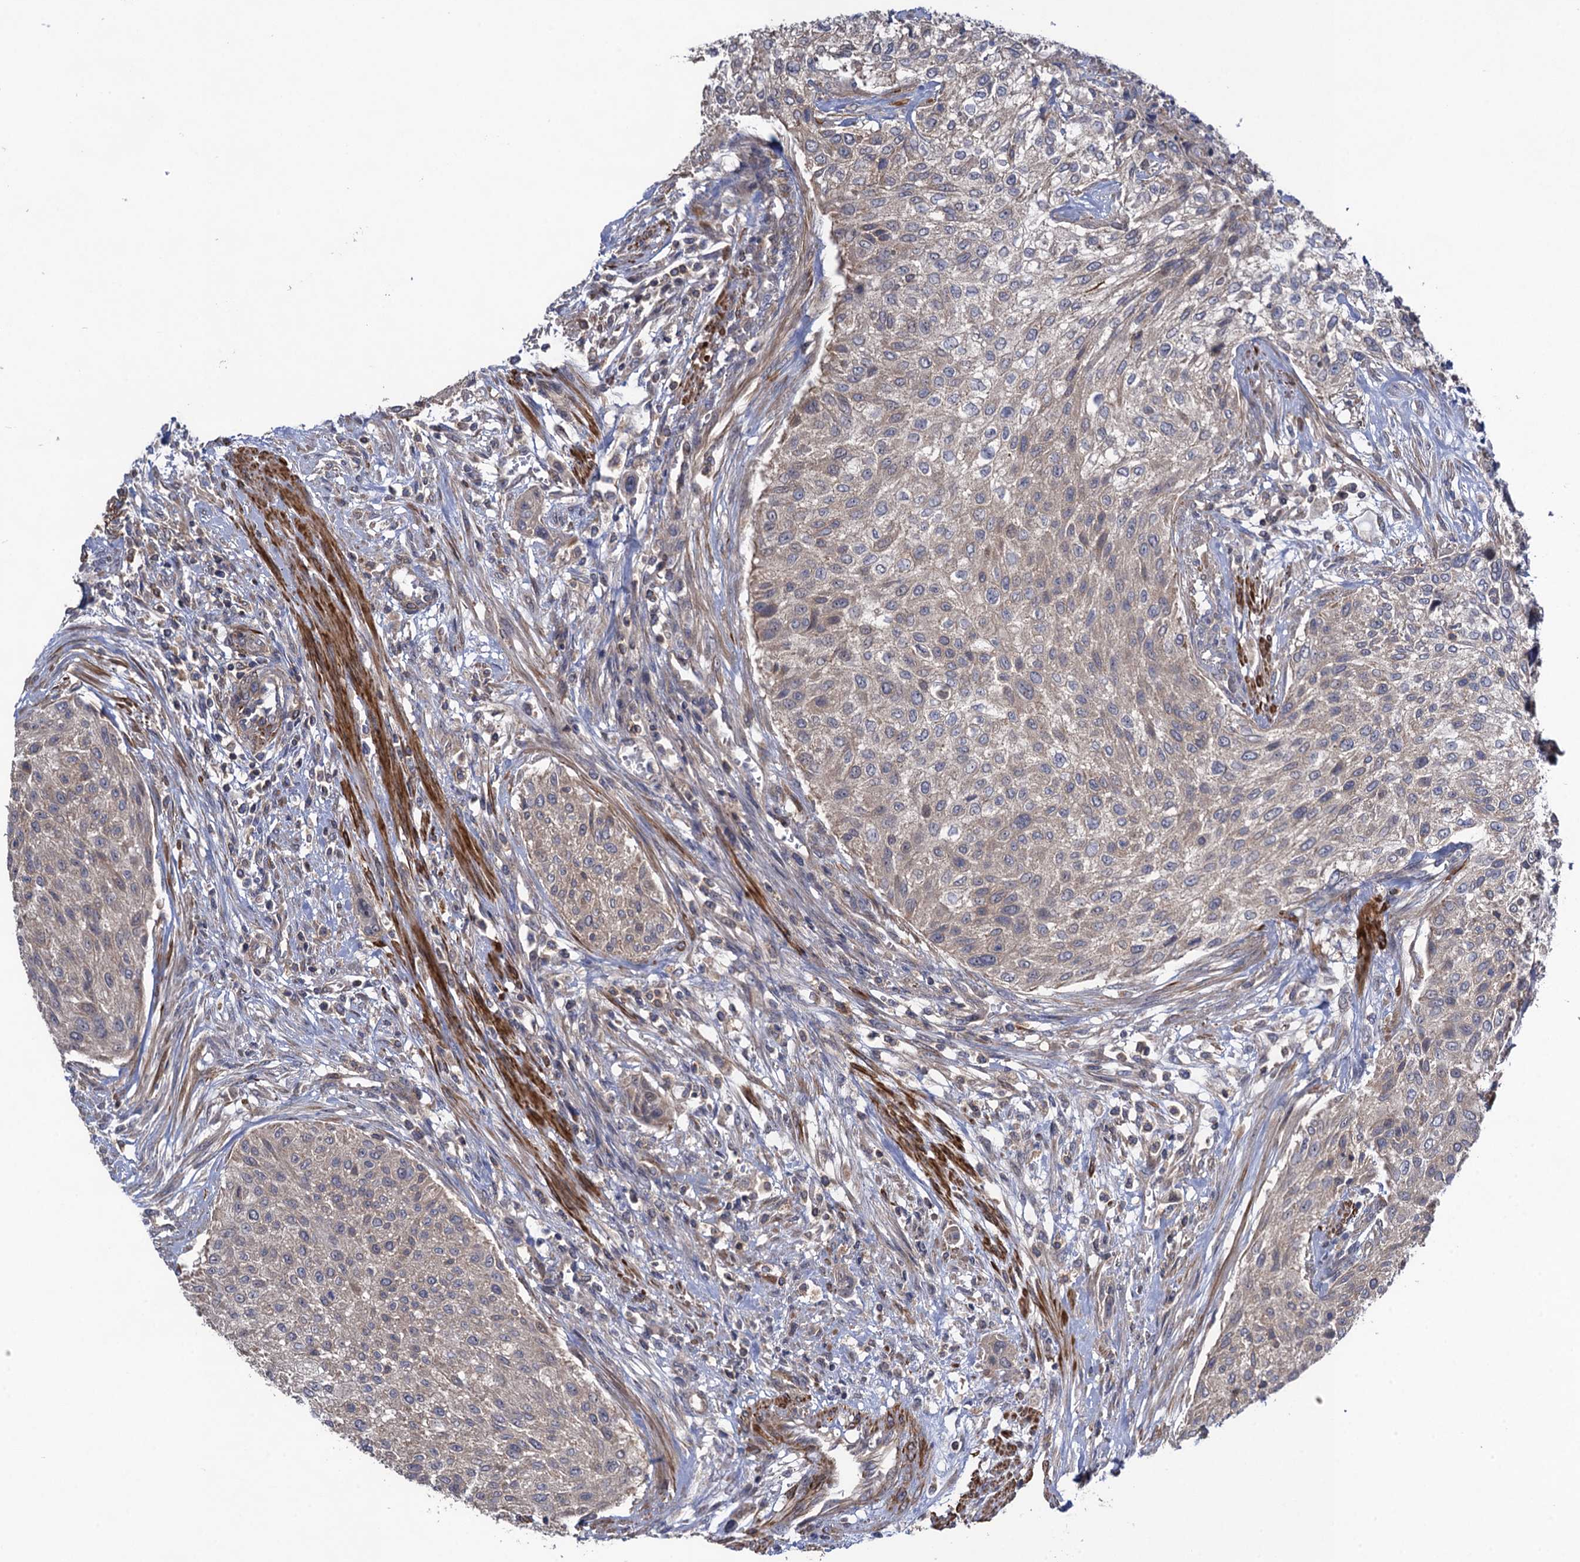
{"staining": {"intensity": "weak", "quantity": "<25%", "location": "cytoplasmic/membranous"}, "tissue": "urothelial cancer", "cell_type": "Tumor cells", "image_type": "cancer", "snomed": [{"axis": "morphology", "description": "Normal tissue, NOS"}, {"axis": "morphology", "description": "Urothelial carcinoma, NOS"}, {"axis": "topography", "description": "Urinary bladder"}, {"axis": "topography", "description": "Peripheral nerve tissue"}], "caption": "This photomicrograph is of urothelial cancer stained with immunohistochemistry to label a protein in brown with the nuclei are counter-stained blue. There is no positivity in tumor cells. (DAB immunohistochemistry (IHC) with hematoxylin counter stain).", "gene": "WDR88", "patient": {"sex": "male", "age": 35}}